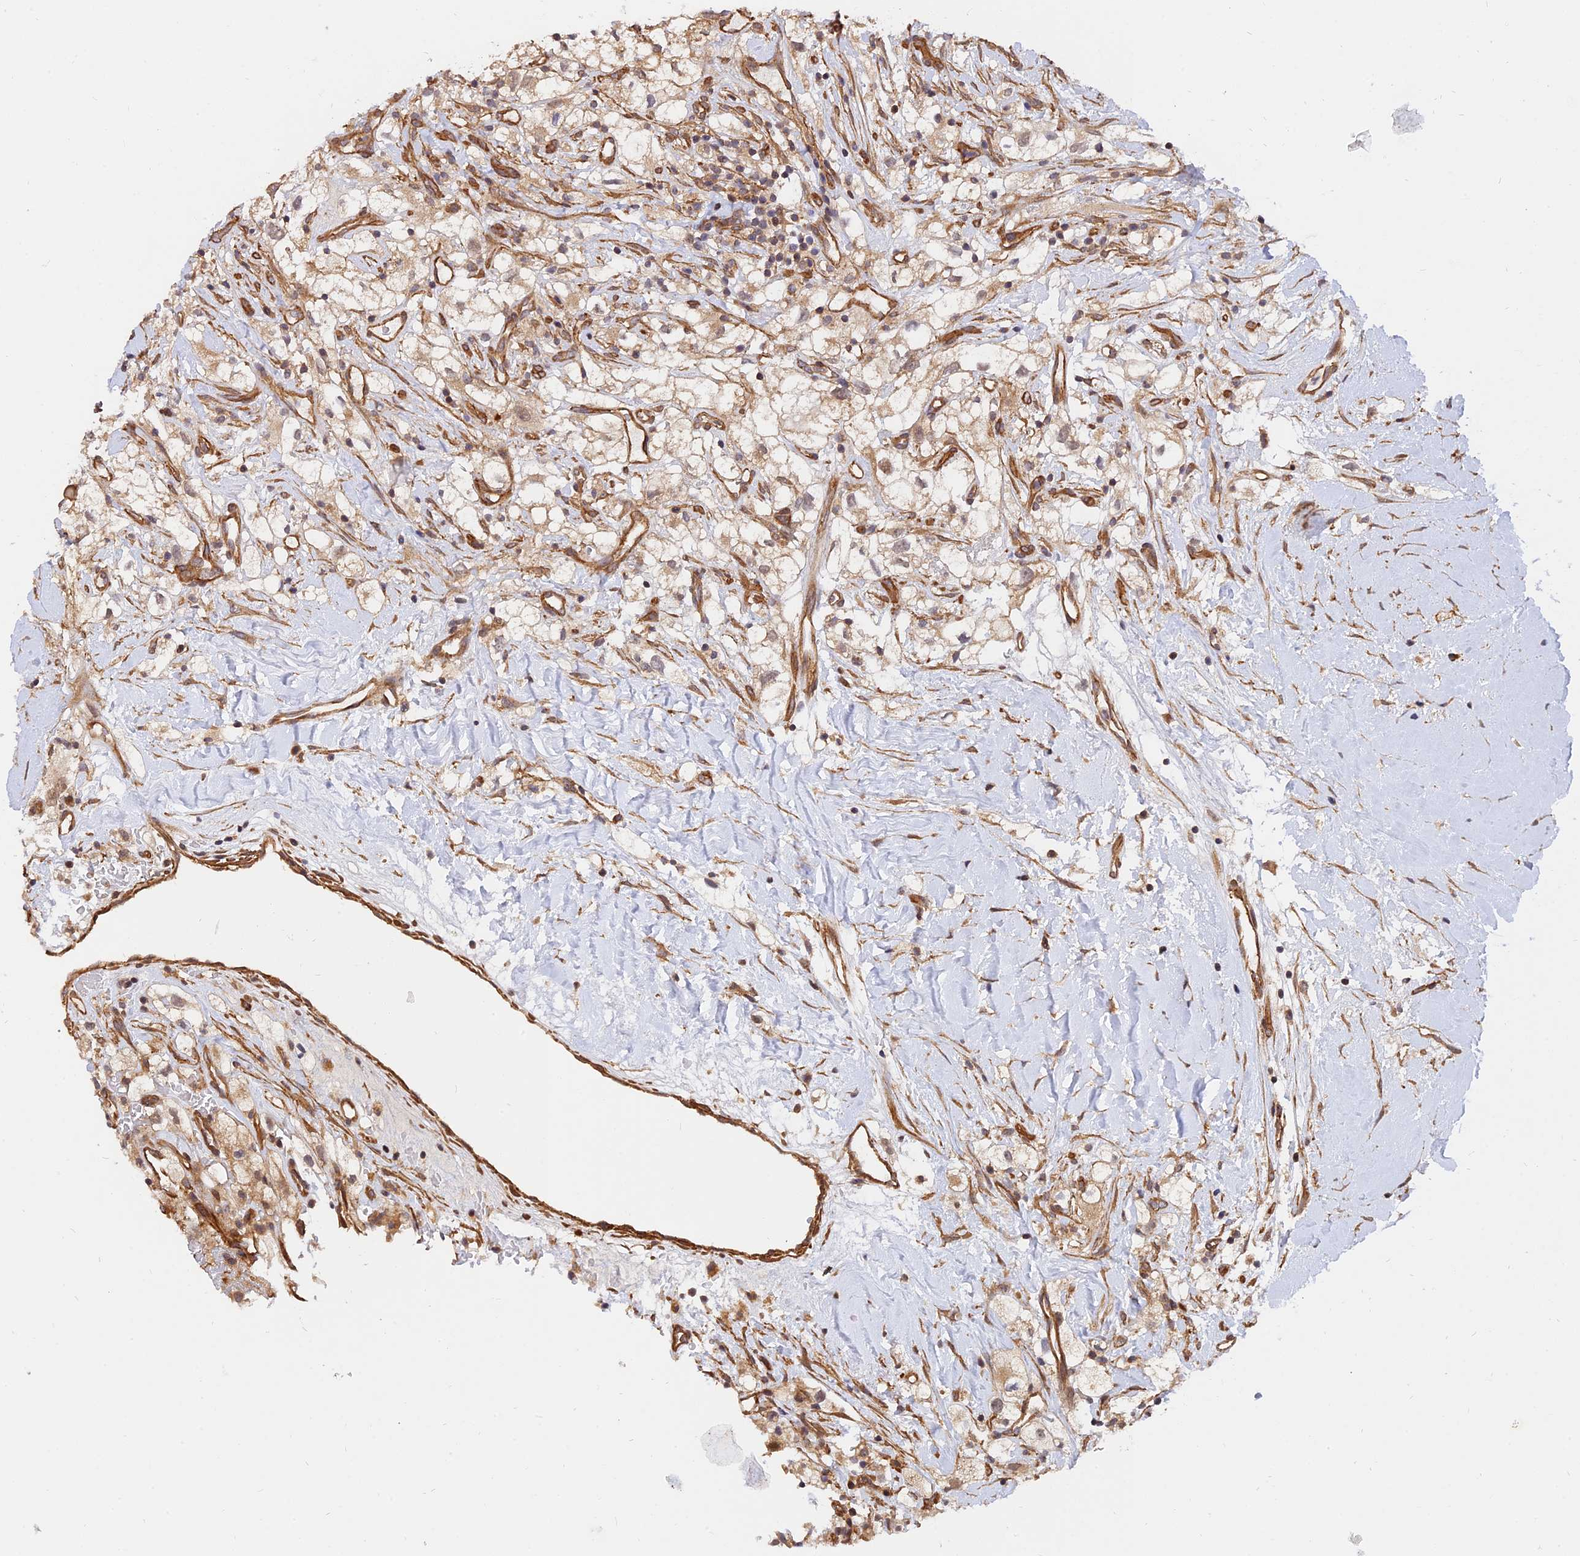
{"staining": {"intensity": "weak", "quantity": ">75%", "location": "cytoplasmic/membranous"}, "tissue": "renal cancer", "cell_type": "Tumor cells", "image_type": "cancer", "snomed": [{"axis": "morphology", "description": "Adenocarcinoma, NOS"}, {"axis": "topography", "description": "Kidney"}], "caption": "Human renal cancer (adenocarcinoma) stained with a brown dye demonstrates weak cytoplasmic/membranous positive staining in approximately >75% of tumor cells.", "gene": "WDR41", "patient": {"sex": "male", "age": 59}}